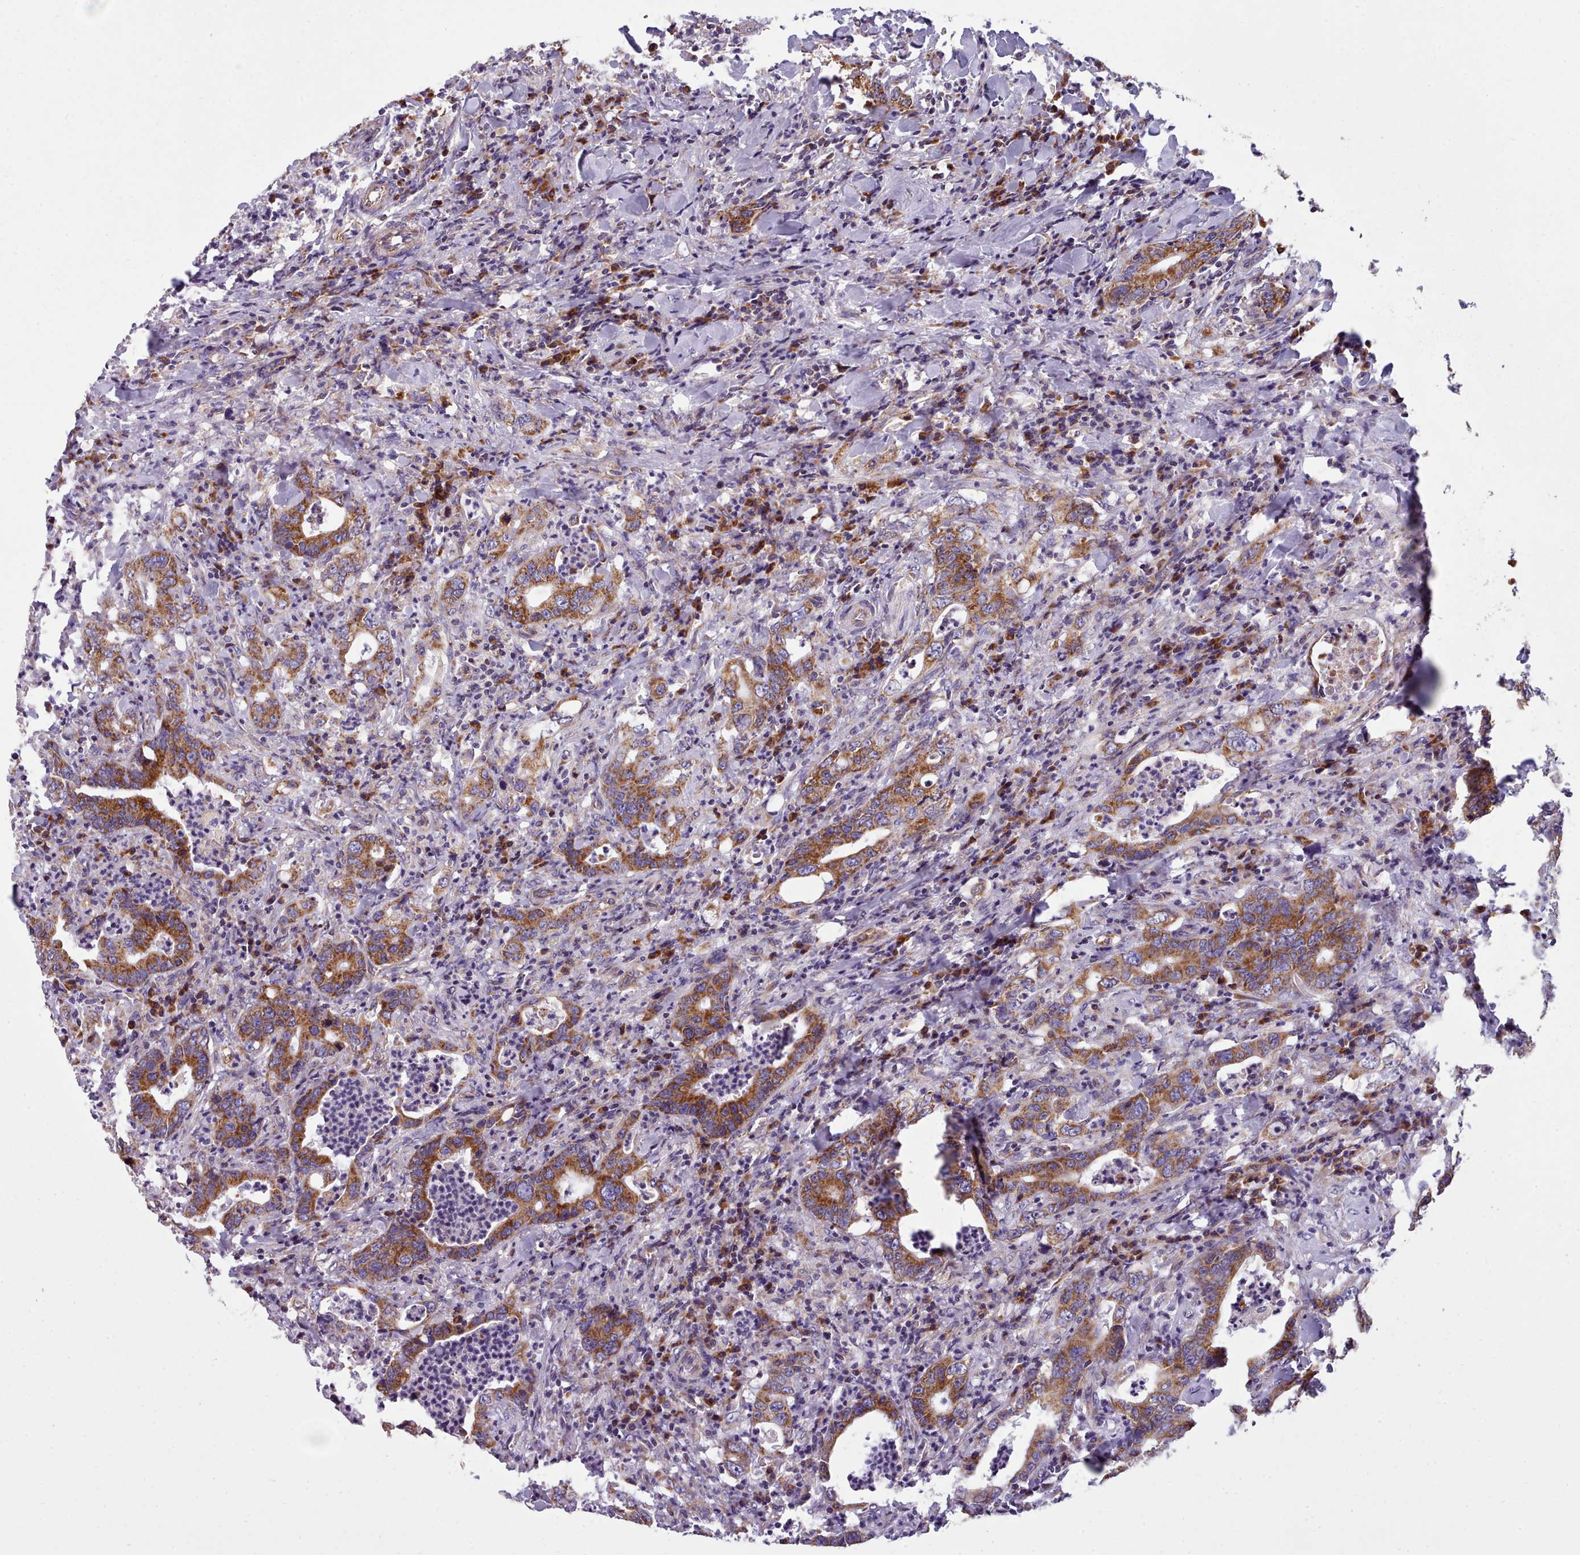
{"staining": {"intensity": "strong", "quantity": ">75%", "location": "cytoplasmic/membranous"}, "tissue": "colorectal cancer", "cell_type": "Tumor cells", "image_type": "cancer", "snomed": [{"axis": "morphology", "description": "Adenocarcinoma, NOS"}, {"axis": "topography", "description": "Colon"}], "caption": "The histopathology image reveals a brown stain indicating the presence of a protein in the cytoplasmic/membranous of tumor cells in colorectal cancer.", "gene": "SRP54", "patient": {"sex": "female", "age": 75}}